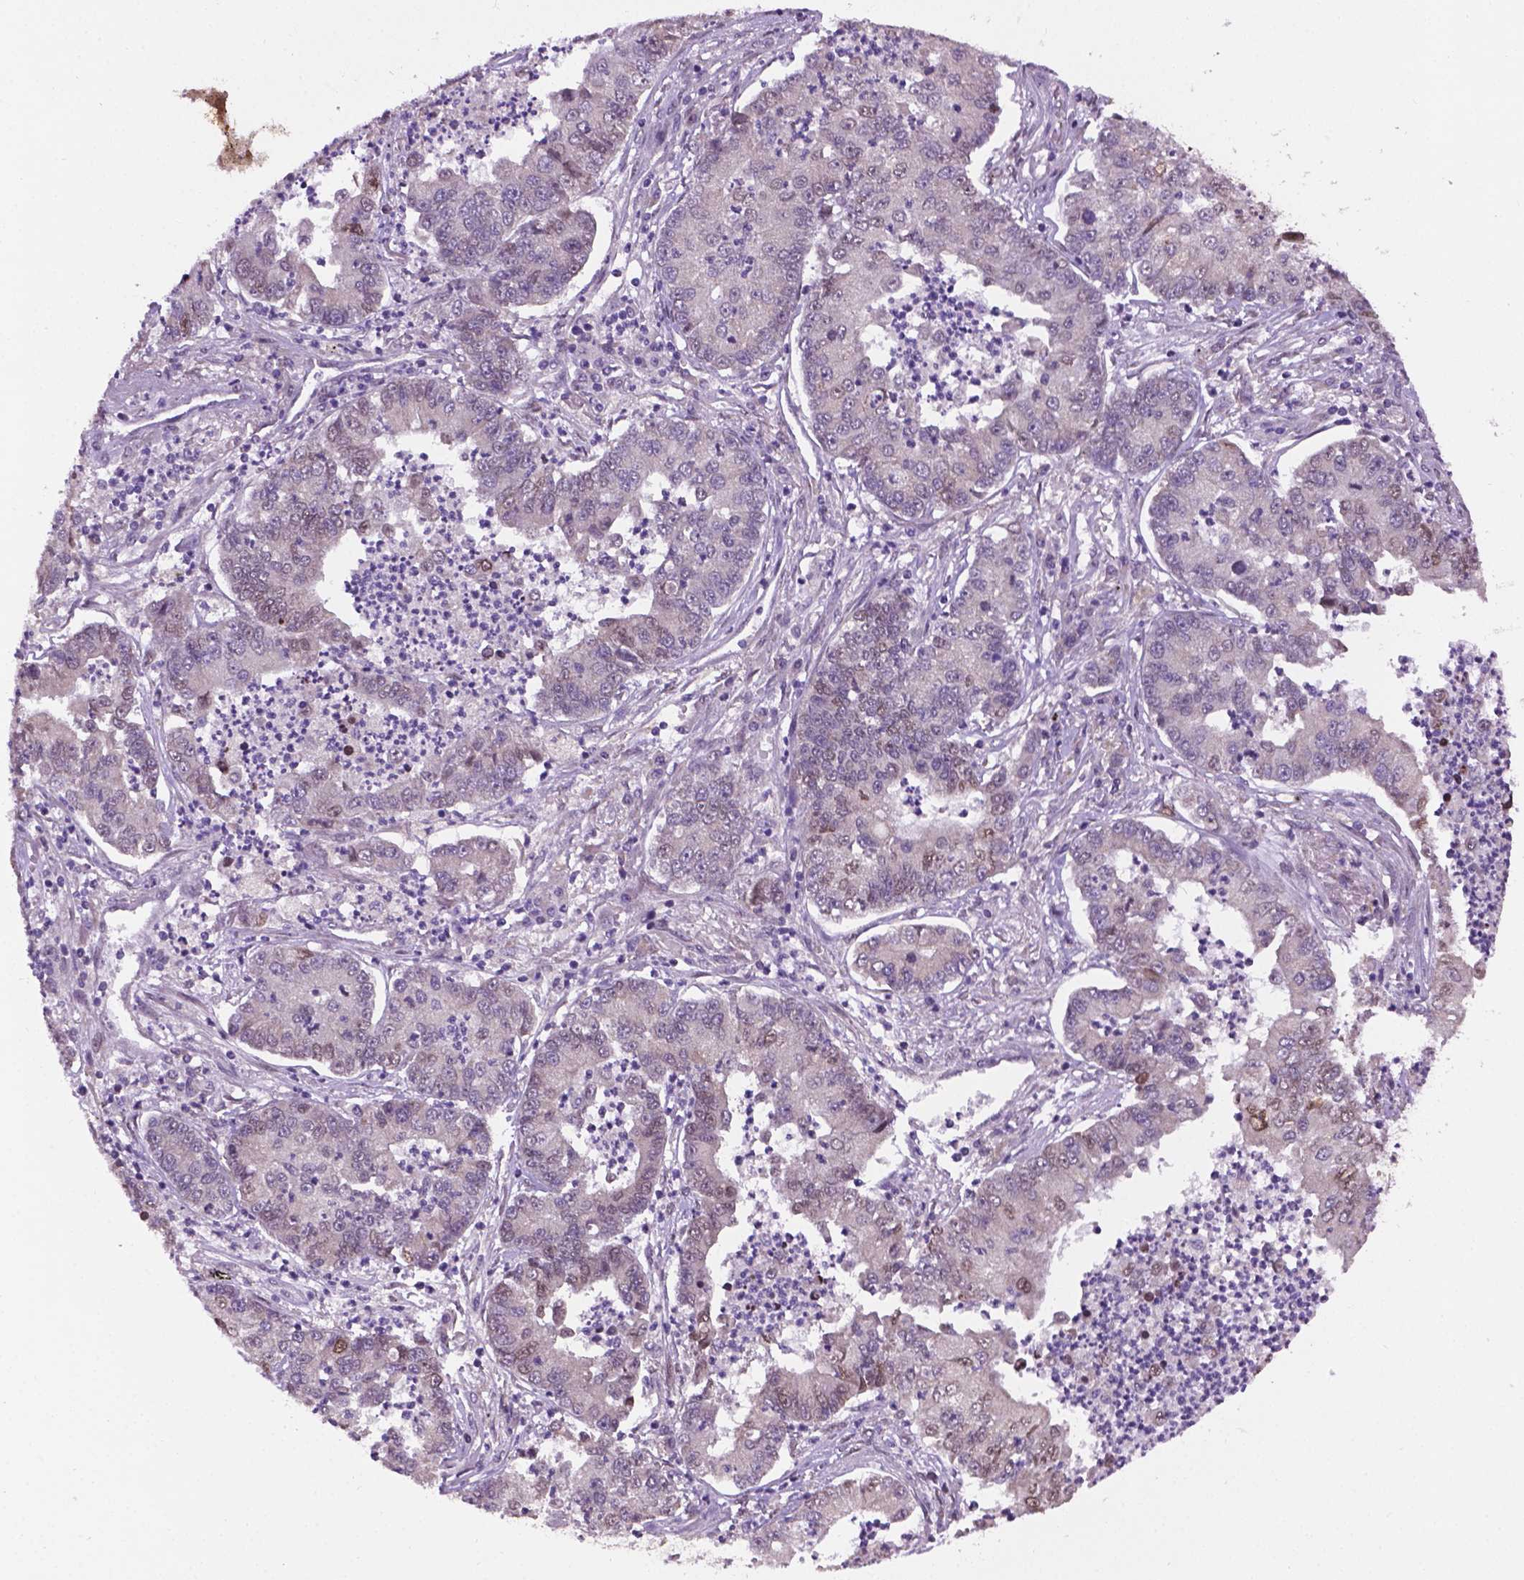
{"staining": {"intensity": "negative", "quantity": "none", "location": "none"}, "tissue": "lung cancer", "cell_type": "Tumor cells", "image_type": "cancer", "snomed": [{"axis": "morphology", "description": "Adenocarcinoma, NOS"}, {"axis": "topography", "description": "Lung"}], "caption": "High power microscopy image of an immunohistochemistry micrograph of lung adenocarcinoma, revealing no significant staining in tumor cells.", "gene": "IRF6", "patient": {"sex": "female", "age": 57}}